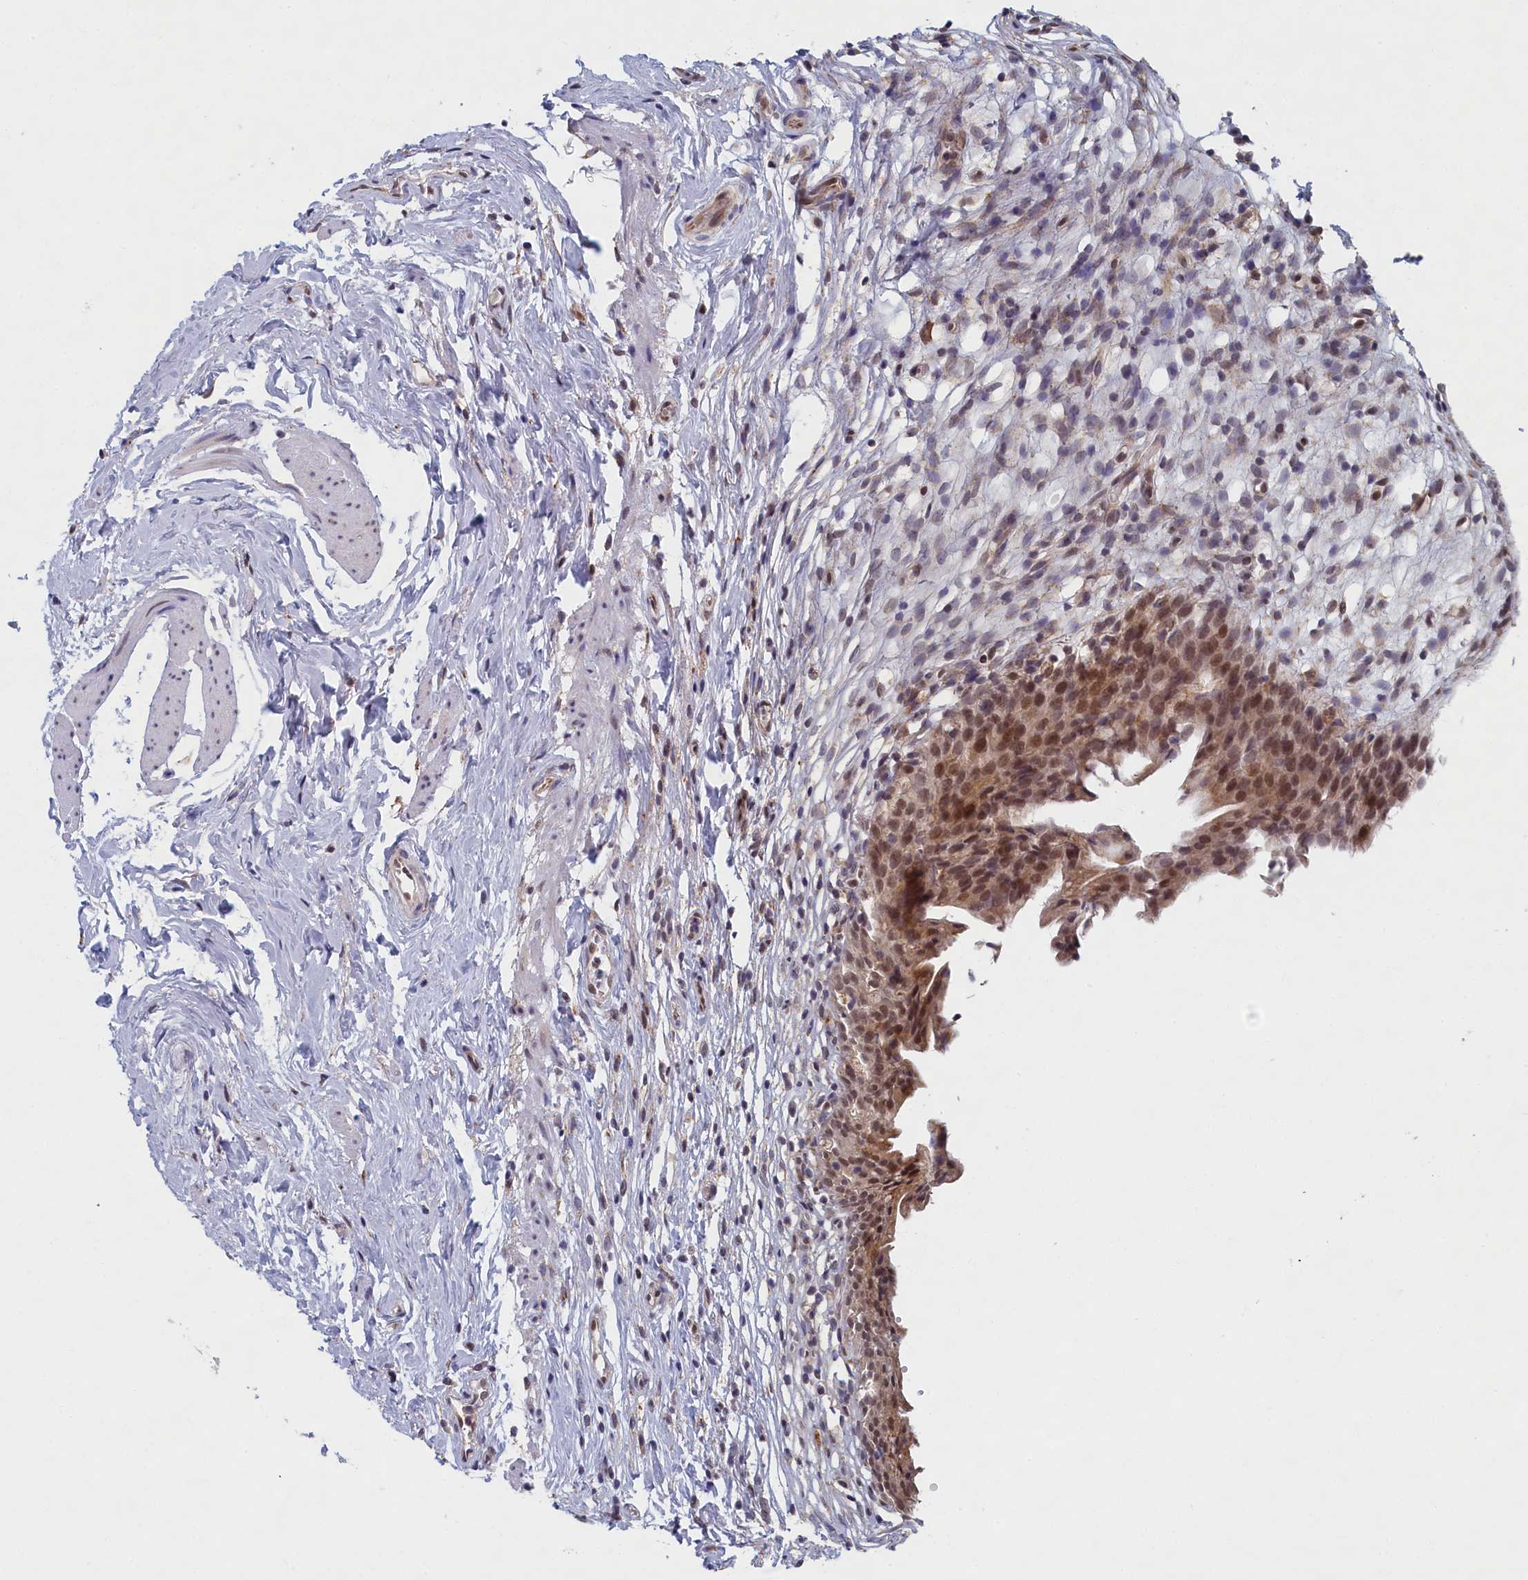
{"staining": {"intensity": "moderate", "quantity": ">75%", "location": "nuclear"}, "tissue": "urinary bladder", "cell_type": "Urothelial cells", "image_type": "normal", "snomed": [{"axis": "morphology", "description": "Normal tissue, NOS"}, {"axis": "morphology", "description": "Inflammation, NOS"}, {"axis": "topography", "description": "Urinary bladder"}], "caption": "The histopathology image reveals a brown stain indicating the presence of a protein in the nuclear of urothelial cells in urinary bladder. The protein of interest is shown in brown color, while the nuclei are stained blue.", "gene": "DNAJC17", "patient": {"sex": "male", "age": 63}}